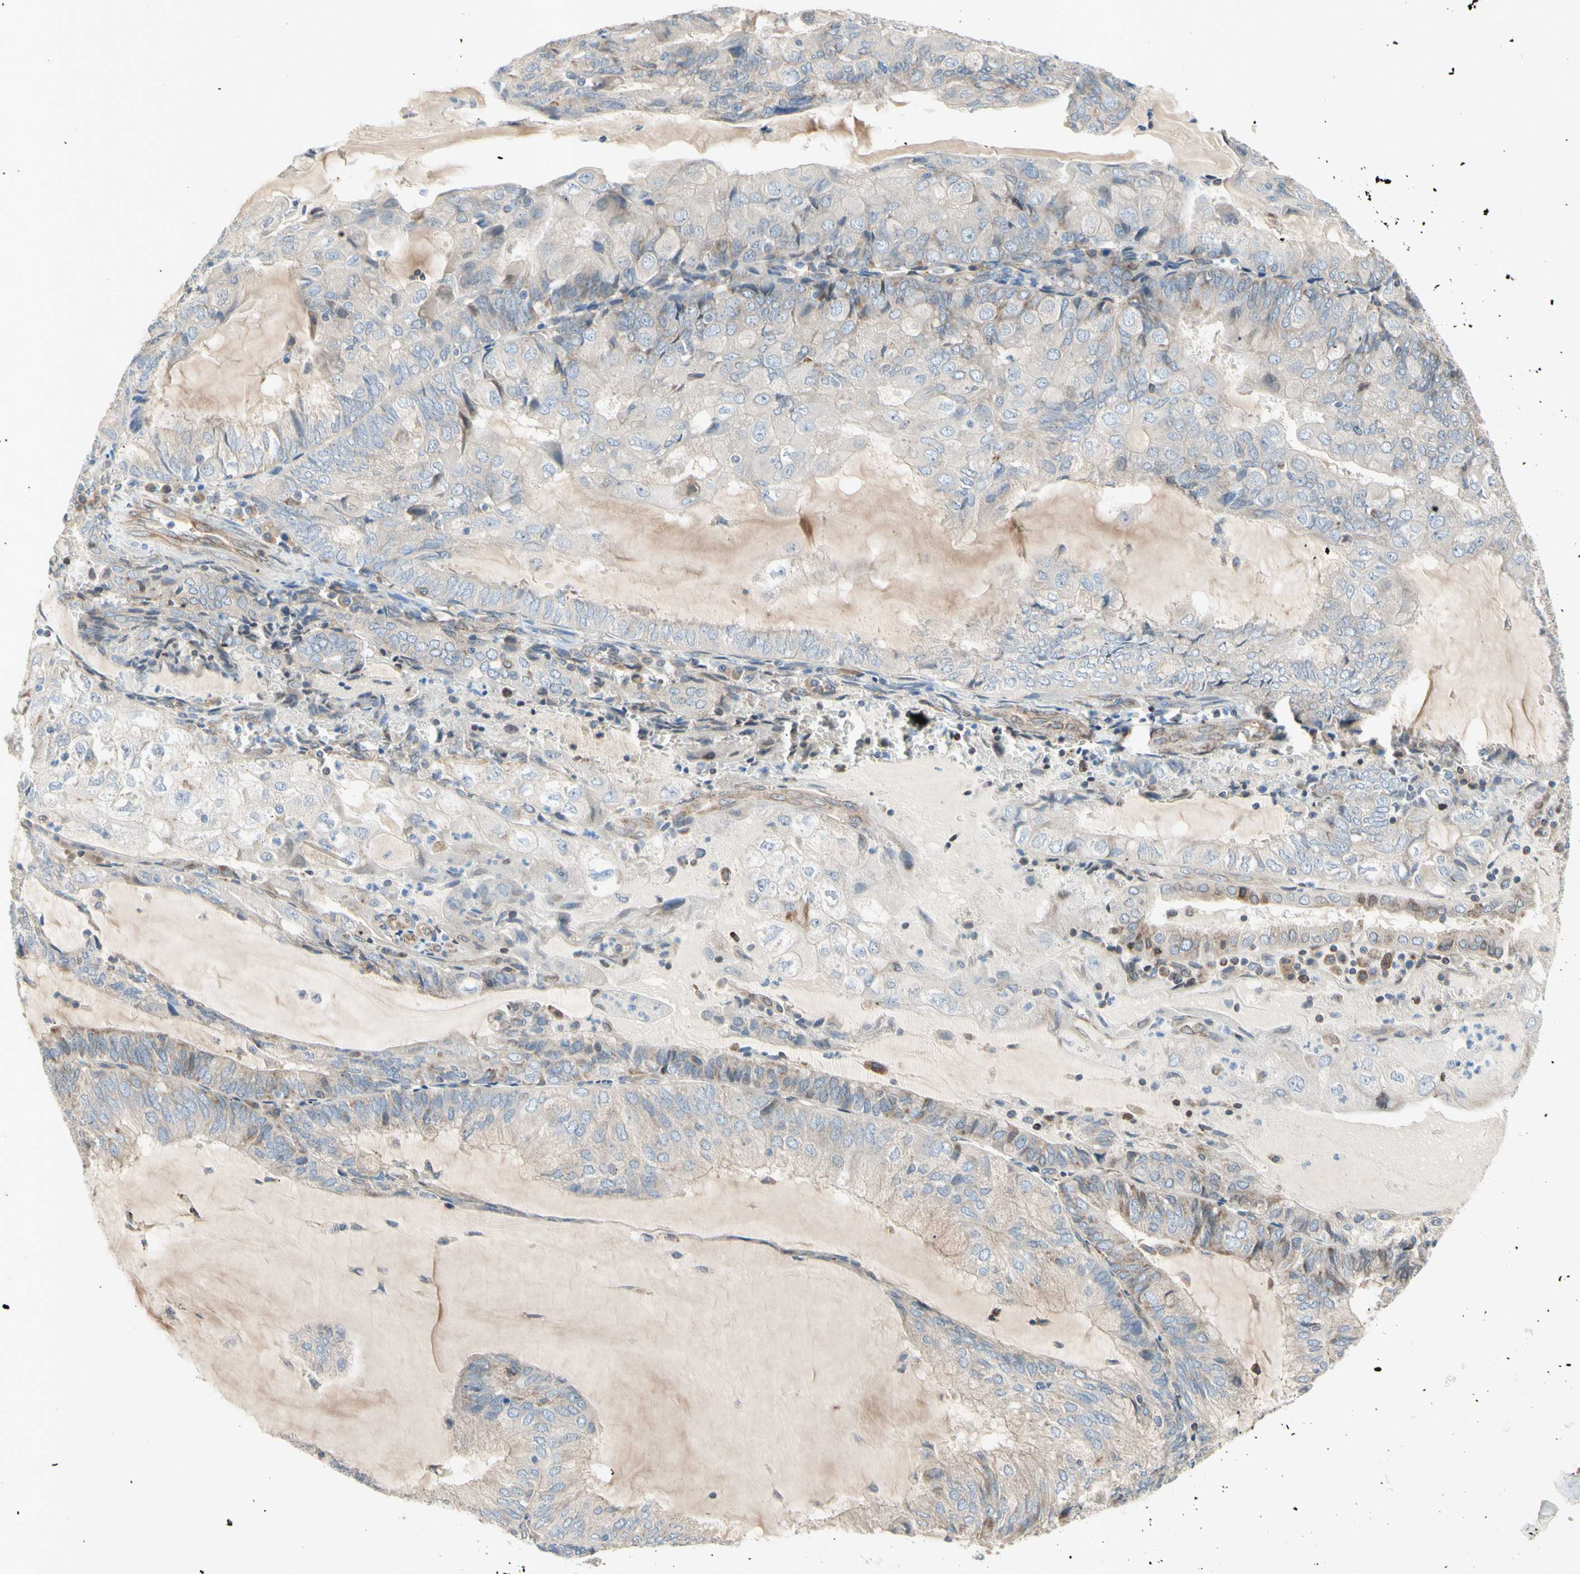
{"staining": {"intensity": "weak", "quantity": ">75%", "location": "cytoplasmic/membranous"}, "tissue": "endometrial cancer", "cell_type": "Tumor cells", "image_type": "cancer", "snomed": [{"axis": "morphology", "description": "Adenocarcinoma, NOS"}, {"axis": "topography", "description": "Endometrium"}], "caption": "Immunohistochemistry (IHC) histopathology image of neoplastic tissue: human adenocarcinoma (endometrial) stained using IHC exhibits low levels of weak protein expression localized specifically in the cytoplasmic/membranous of tumor cells, appearing as a cytoplasmic/membranous brown color.", "gene": "TRAF2", "patient": {"sex": "female", "age": 81}}